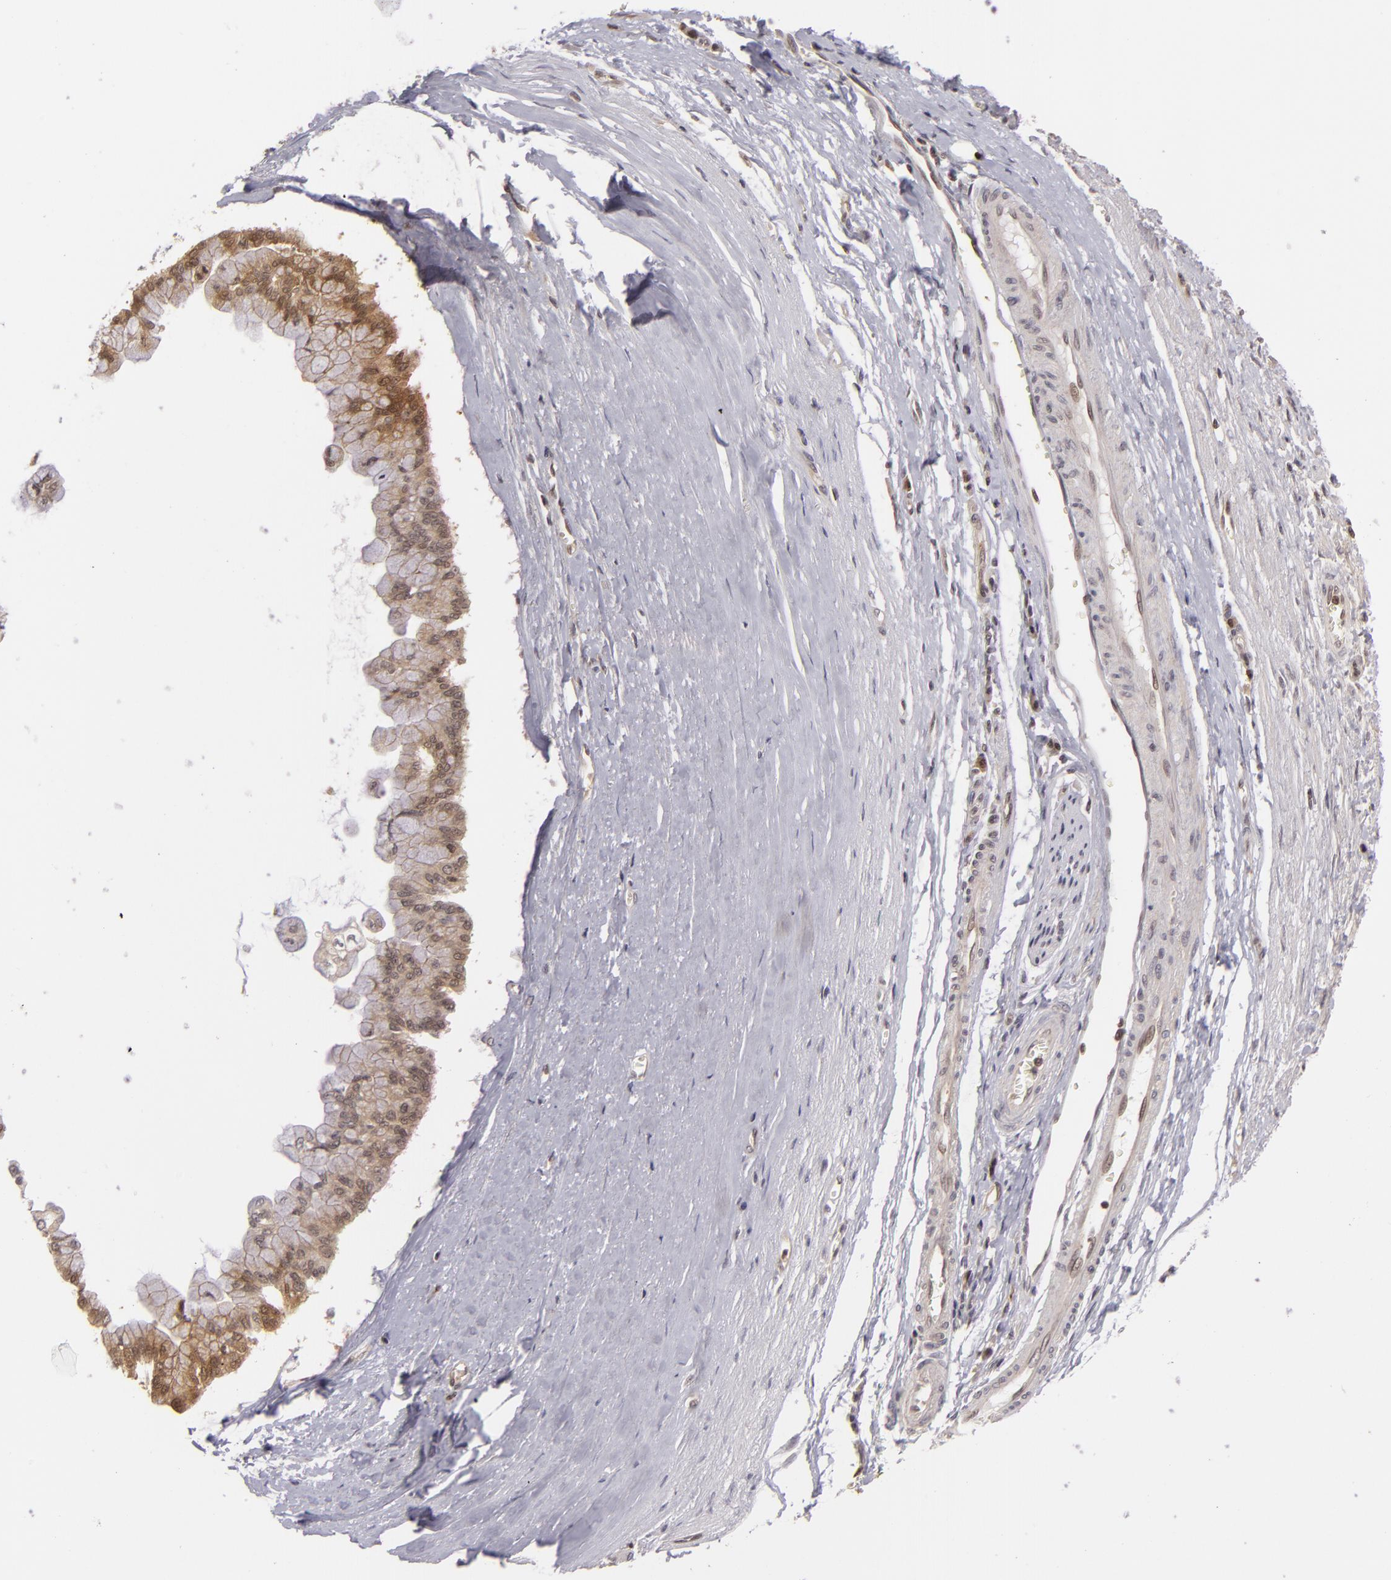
{"staining": {"intensity": "weak", "quantity": "25%-75%", "location": "cytoplasmic/membranous"}, "tissue": "liver cancer", "cell_type": "Tumor cells", "image_type": "cancer", "snomed": [{"axis": "morphology", "description": "Cholangiocarcinoma"}, {"axis": "topography", "description": "Liver"}], "caption": "IHC of human liver cholangiocarcinoma shows low levels of weak cytoplasmic/membranous staining in about 25%-75% of tumor cells. (DAB IHC with brightfield microscopy, high magnification).", "gene": "ZBTB33", "patient": {"sex": "female", "age": 79}}